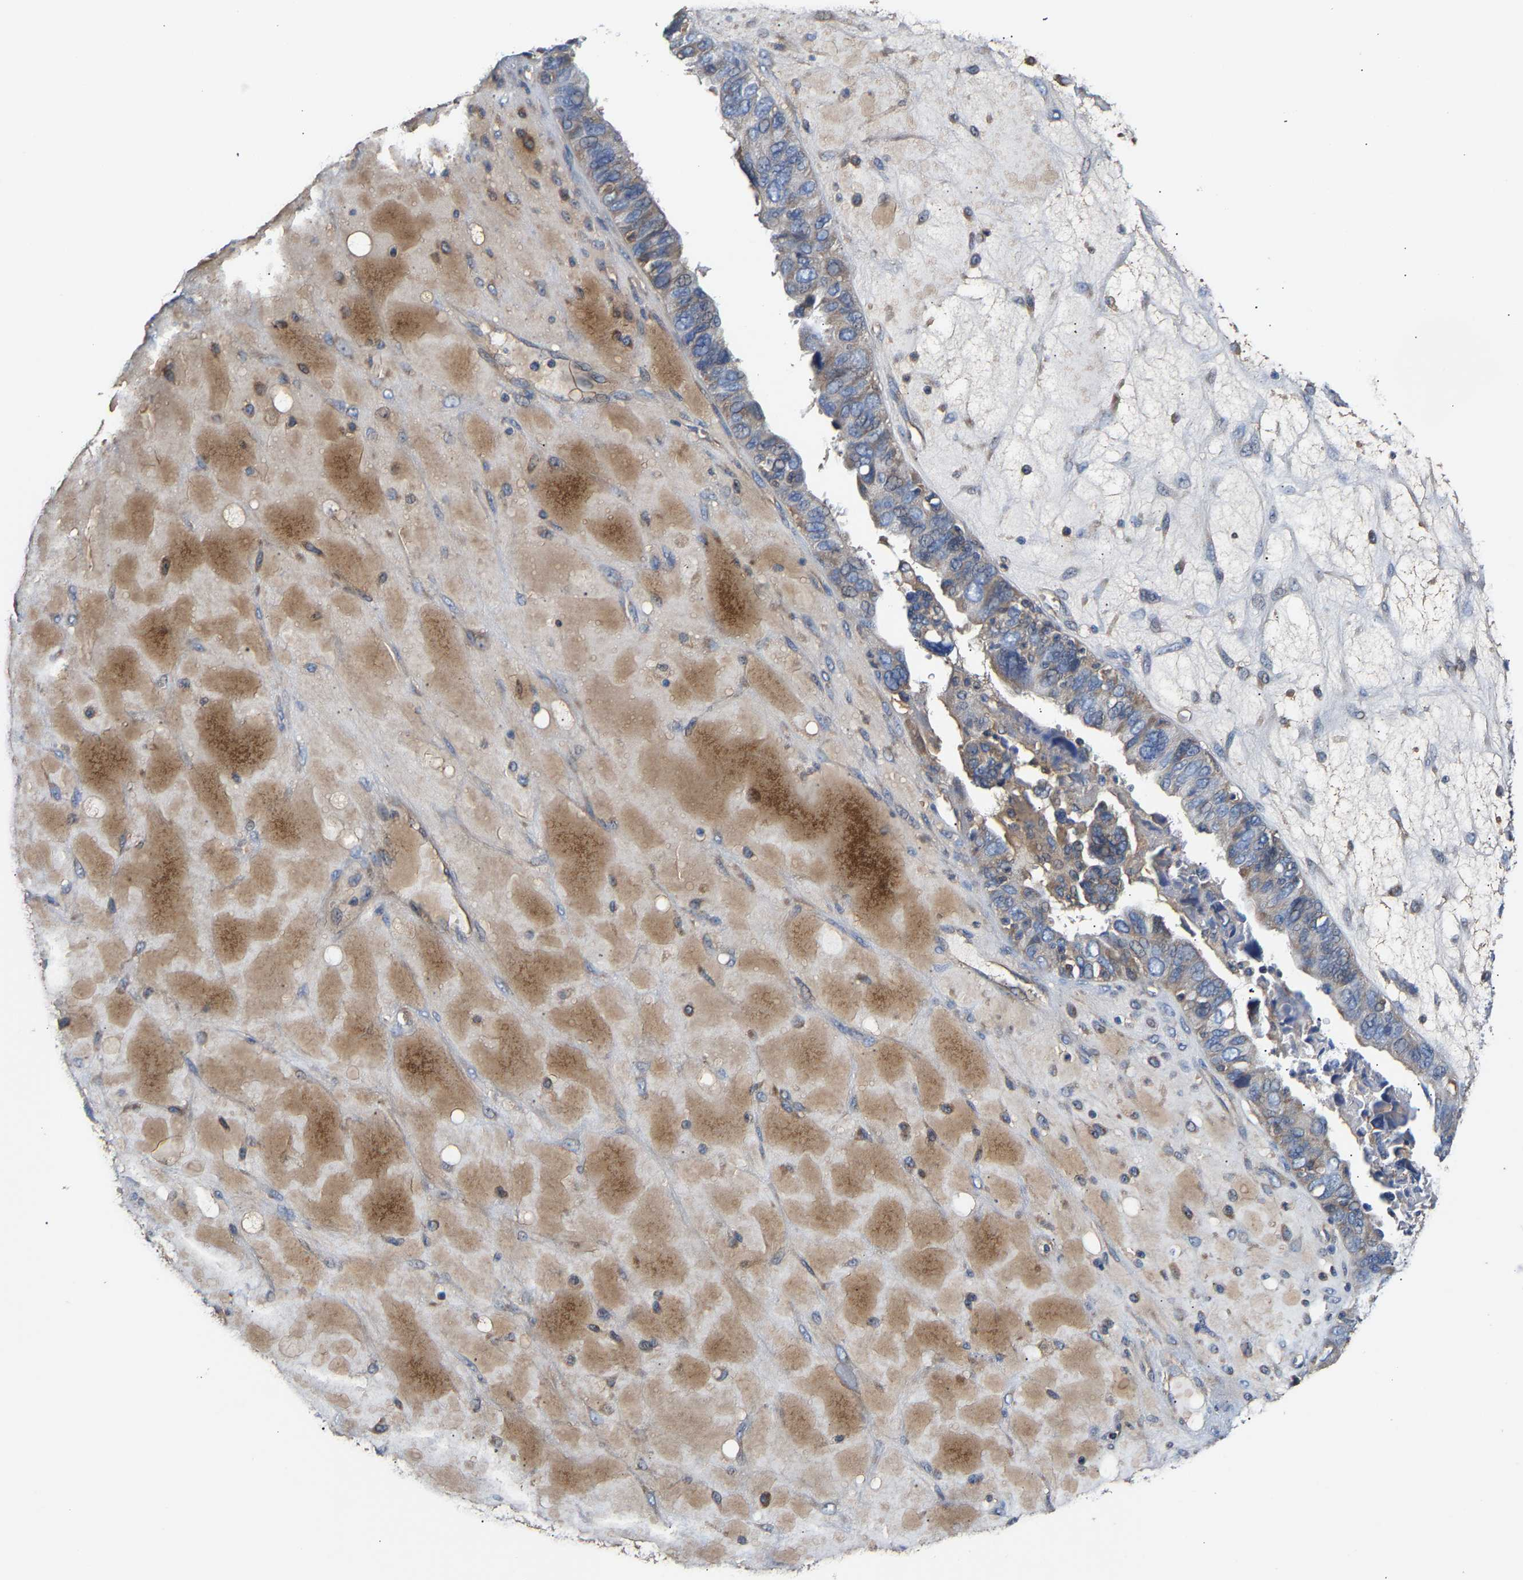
{"staining": {"intensity": "weak", "quantity": "25%-75%", "location": "cytoplasmic/membranous"}, "tissue": "ovarian cancer", "cell_type": "Tumor cells", "image_type": "cancer", "snomed": [{"axis": "morphology", "description": "Cystadenocarcinoma, serous, NOS"}, {"axis": "topography", "description": "Ovary"}], "caption": "Immunohistochemistry (IHC) image of neoplastic tissue: human serous cystadenocarcinoma (ovarian) stained using IHC exhibits low levels of weak protein expression localized specifically in the cytoplasmic/membranous of tumor cells, appearing as a cytoplasmic/membranous brown color.", "gene": "CCDC171", "patient": {"sex": "female", "age": 79}}